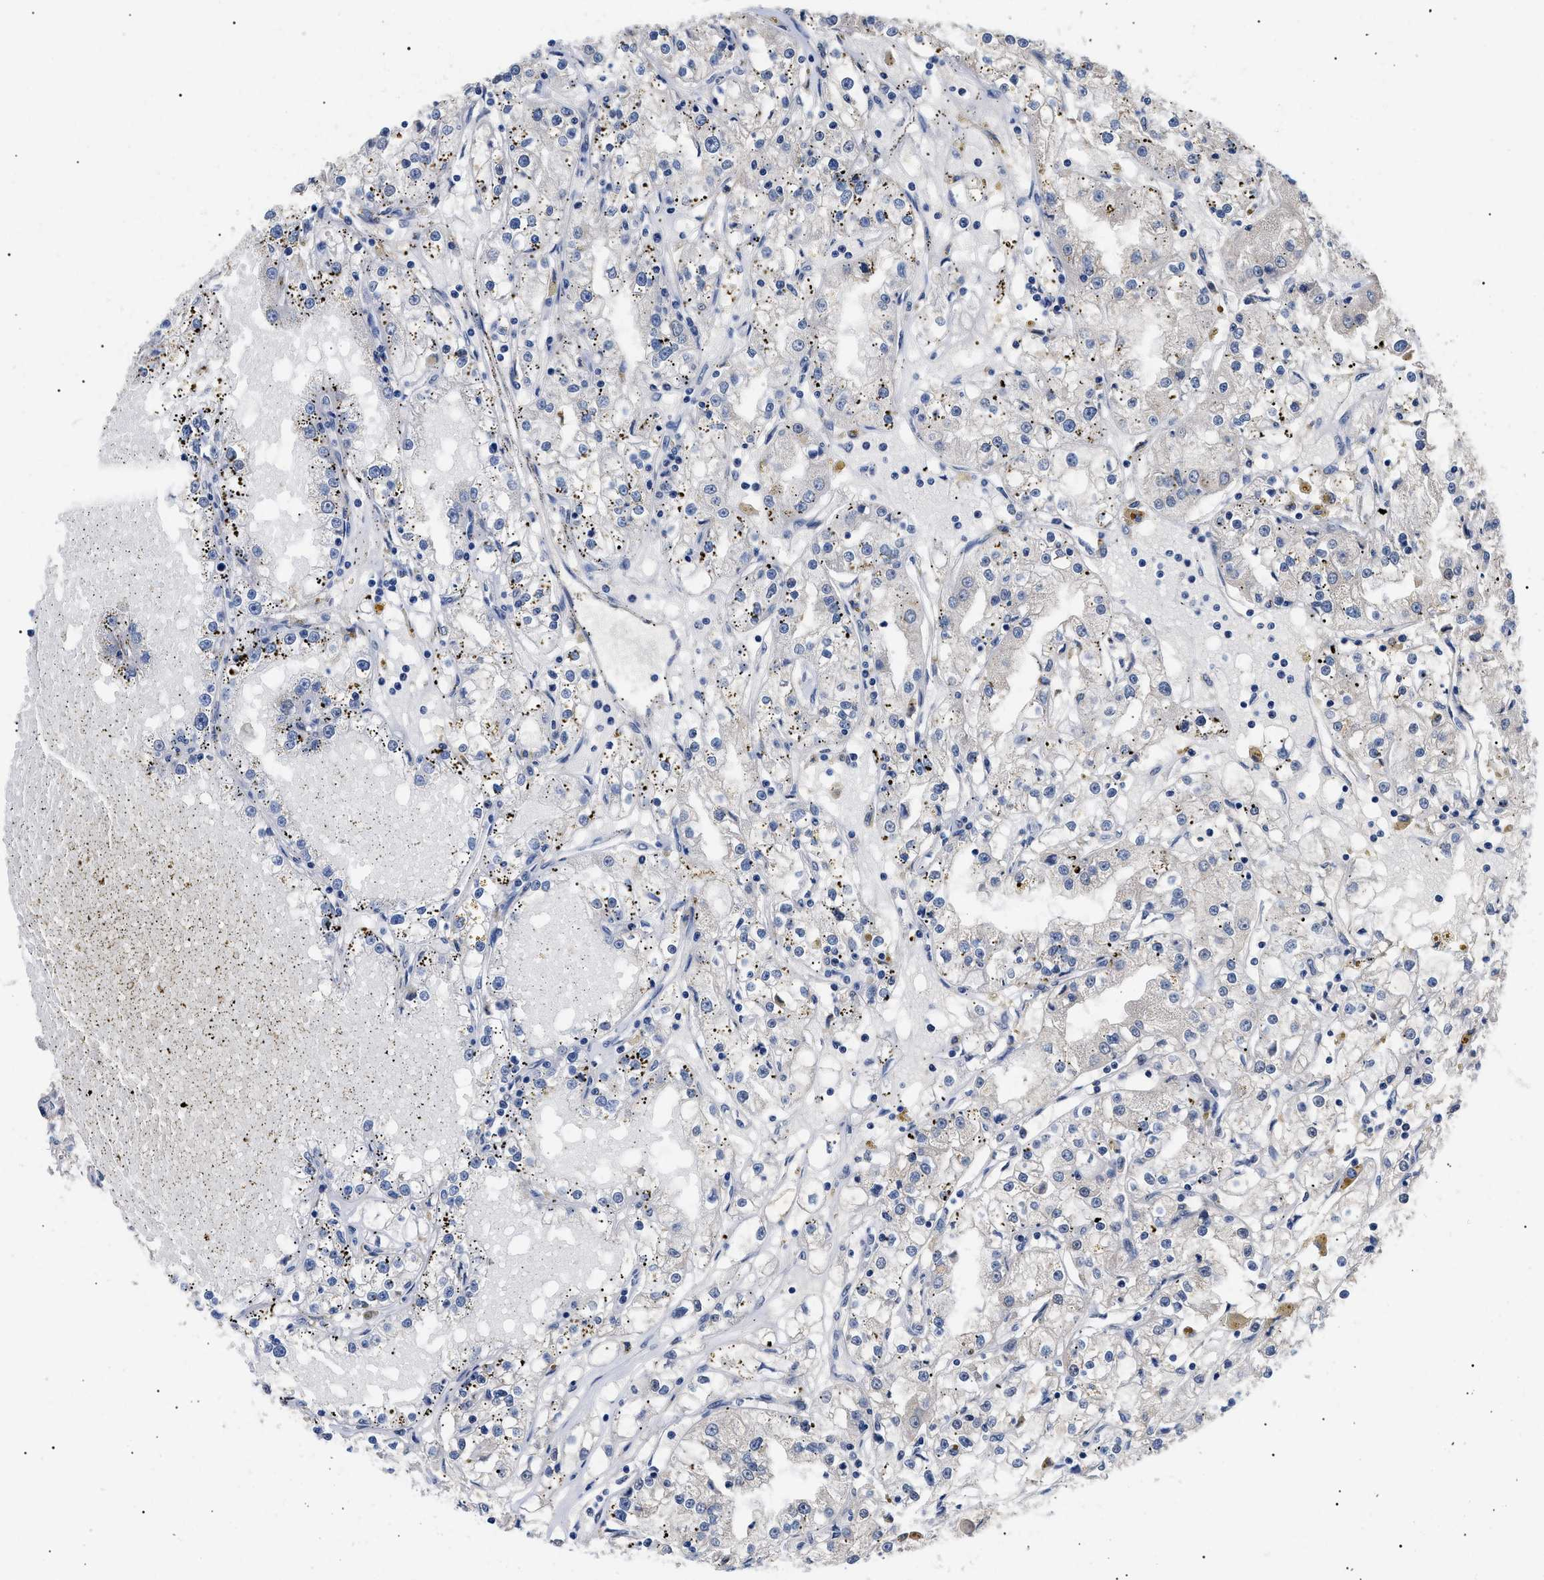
{"staining": {"intensity": "negative", "quantity": "none", "location": "none"}, "tissue": "renal cancer", "cell_type": "Tumor cells", "image_type": "cancer", "snomed": [{"axis": "morphology", "description": "Adenocarcinoma, NOS"}, {"axis": "topography", "description": "Kidney"}], "caption": "Renal adenocarcinoma stained for a protein using IHC shows no staining tumor cells.", "gene": "PRRT2", "patient": {"sex": "male", "age": 56}}